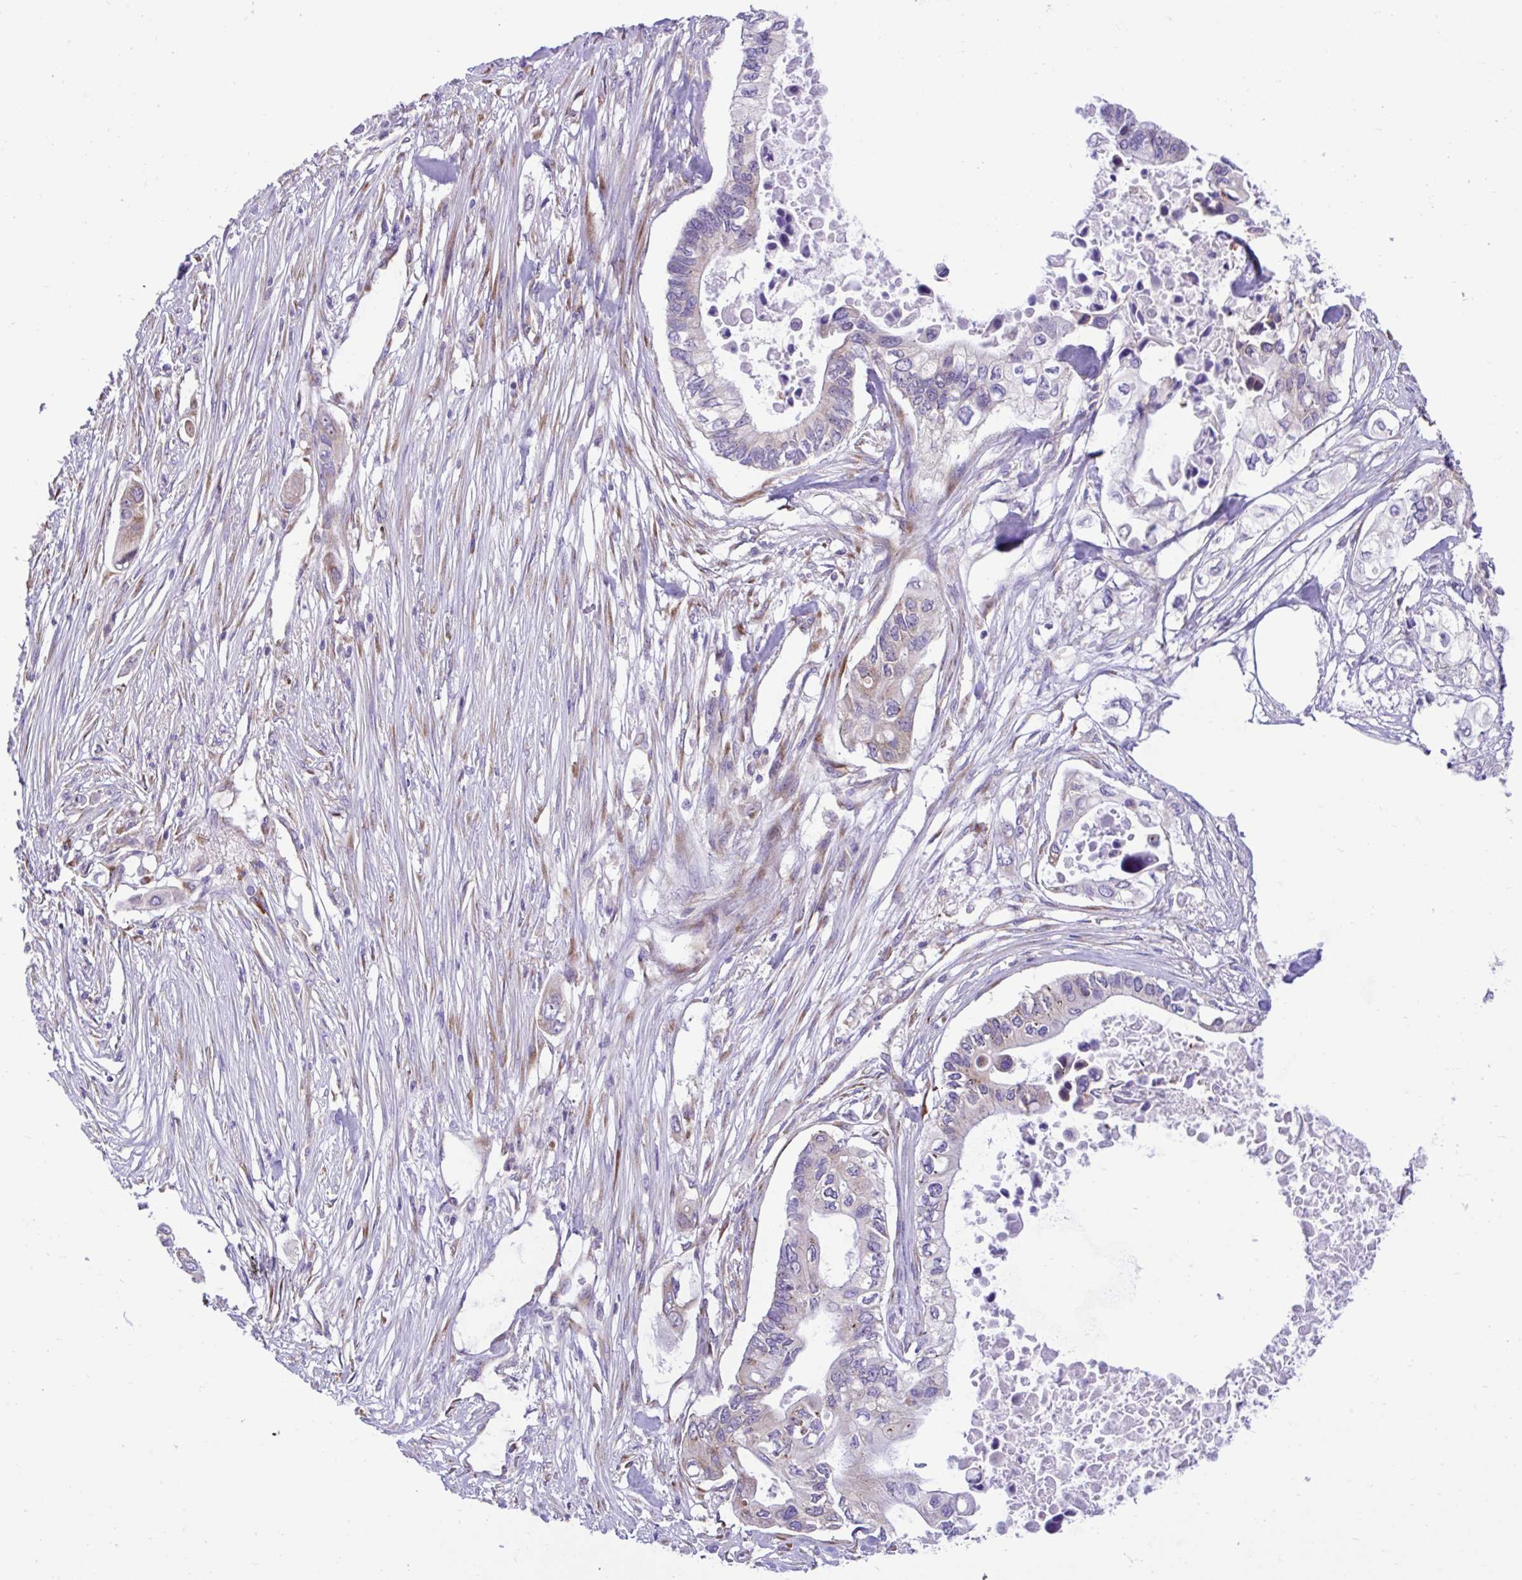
{"staining": {"intensity": "moderate", "quantity": "<25%", "location": "cytoplasmic/membranous"}, "tissue": "pancreatic cancer", "cell_type": "Tumor cells", "image_type": "cancer", "snomed": [{"axis": "morphology", "description": "Adenocarcinoma, NOS"}, {"axis": "topography", "description": "Pancreas"}], "caption": "Adenocarcinoma (pancreatic) stained with a brown dye reveals moderate cytoplasmic/membranous positive expression in approximately <25% of tumor cells.", "gene": "RPL7", "patient": {"sex": "female", "age": 63}}